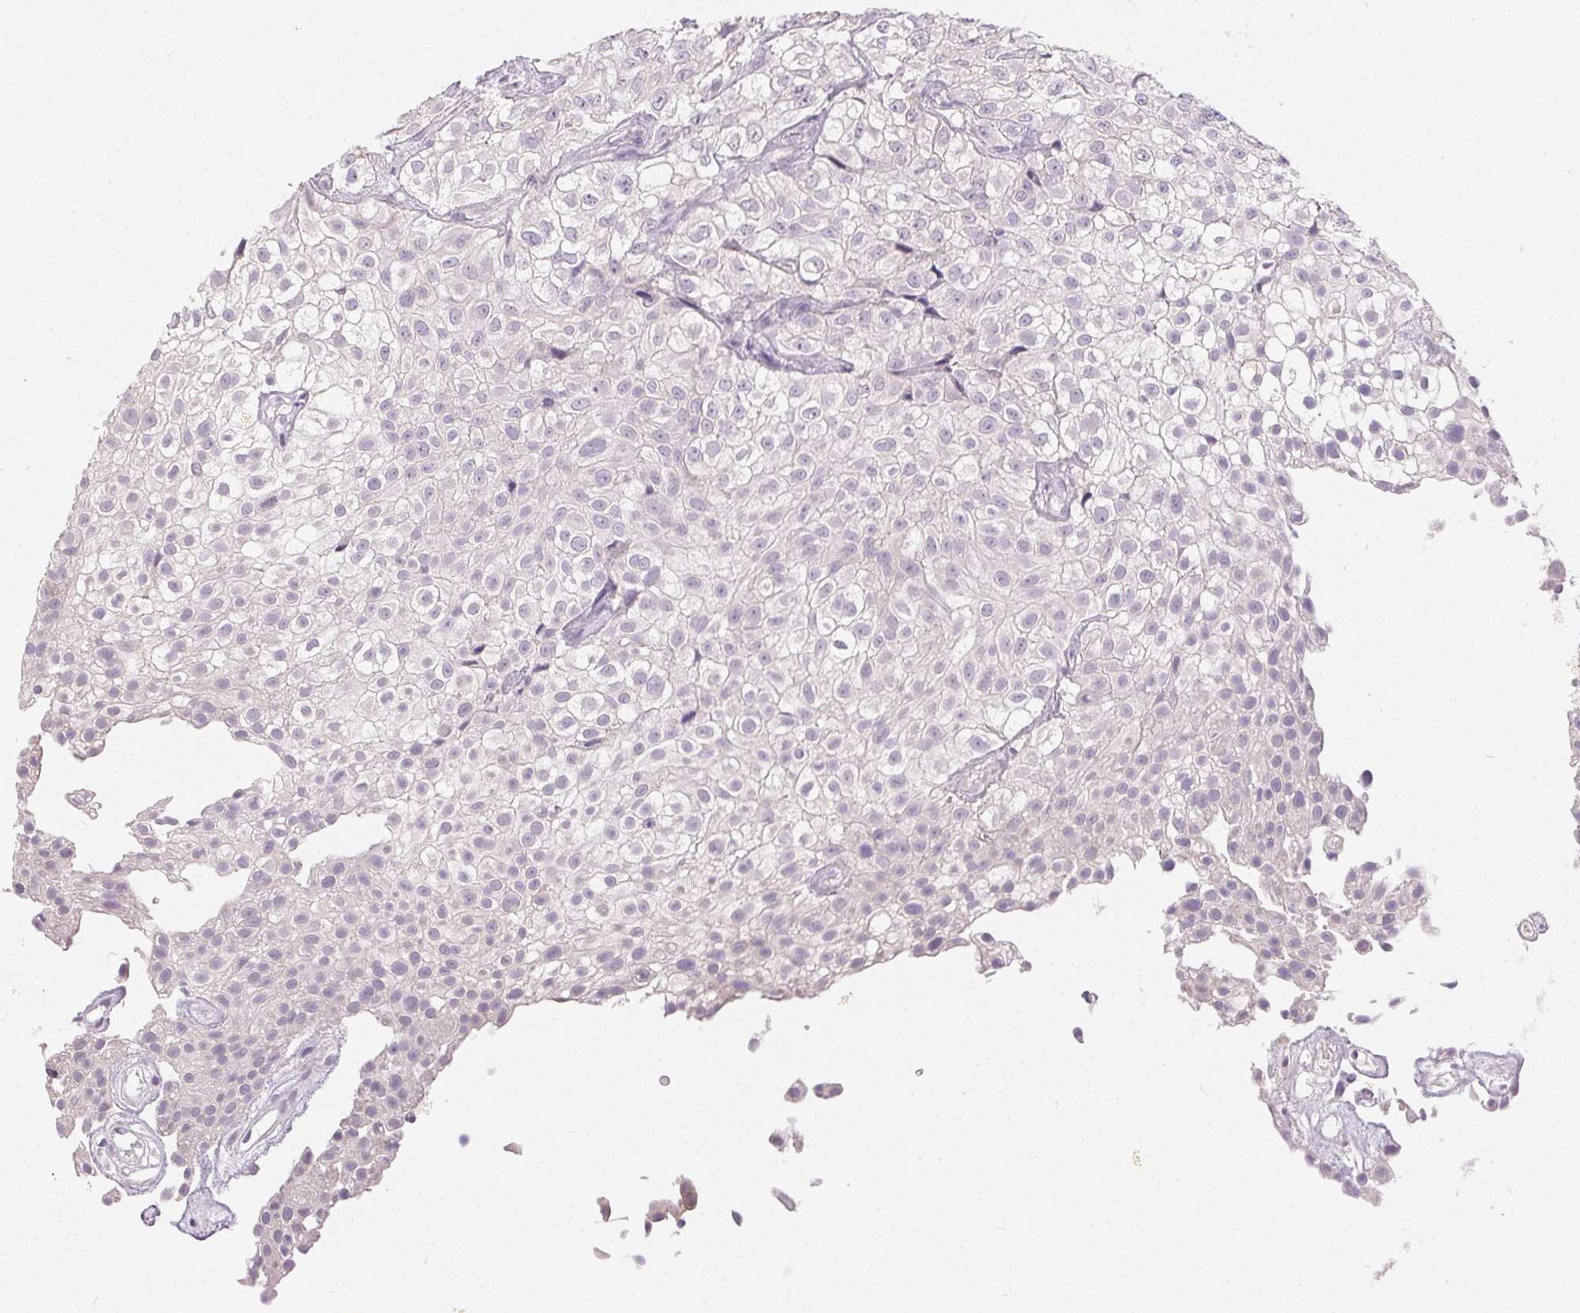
{"staining": {"intensity": "negative", "quantity": "none", "location": "none"}, "tissue": "urothelial cancer", "cell_type": "Tumor cells", "image_type": "cancer", "snomed": [{"axis": "morphology", "description": "Urothelial carcinoma, High grade"}, {"axis": "topography", "description": "Urinary bladder"}], "caption": "A histopathology image of urothelial cancer stained for a protein demonstrates no brown staining in tumor cells.", "gene": "SFTPD", "patient": {"sex": "male", "age": 56}}